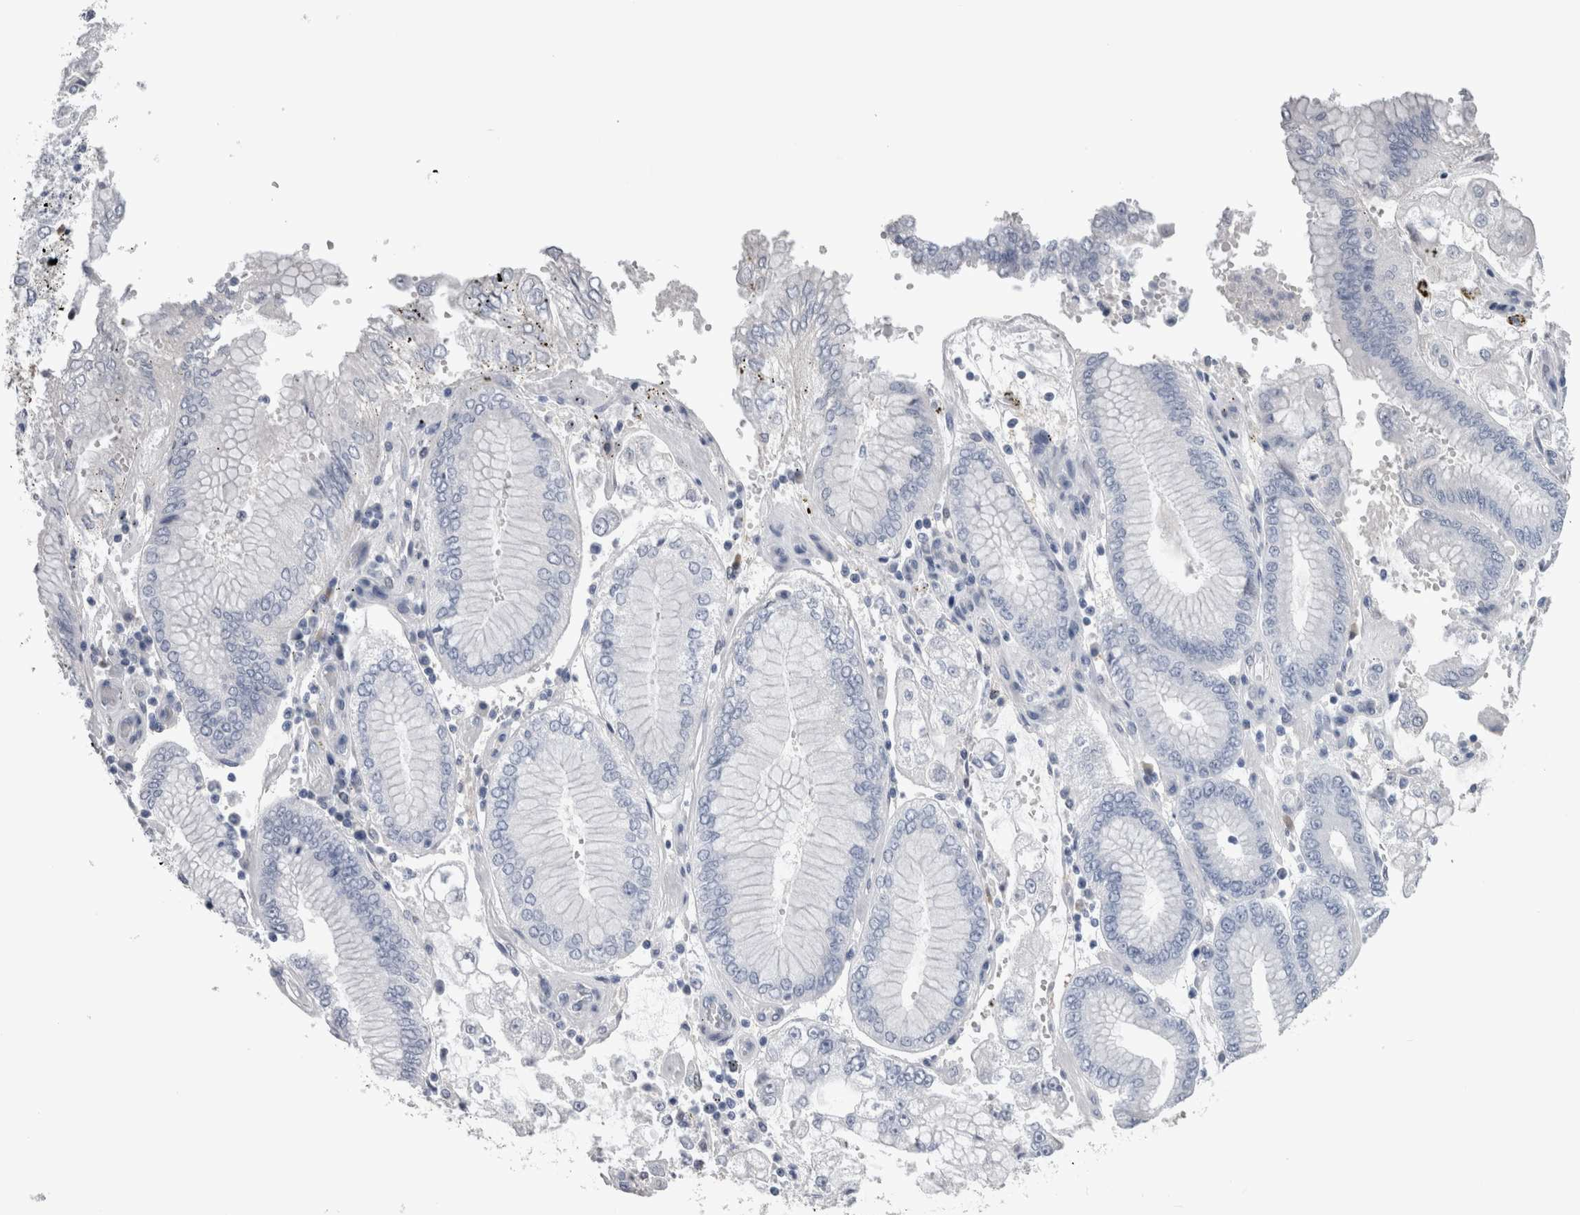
{"staining": {"intensity": "negative", "quantity": "none", "location": "none"}, "tissue": "stomach cancer", "cell_type": "Tumor cells", "image_type": "cancer", "snomed": [{"axis": "morphology", "description": "Adenocarcinoma, NOS"}, {"axis": "topography", "description": "Stomach"}], "caption": "Immunohistochemical staining of stomach cancer (adenocarcinoma) reveals no significant positivity in tumor cells.", "gene": "CA8", "patient": {"sex": "male", "age": 76}}